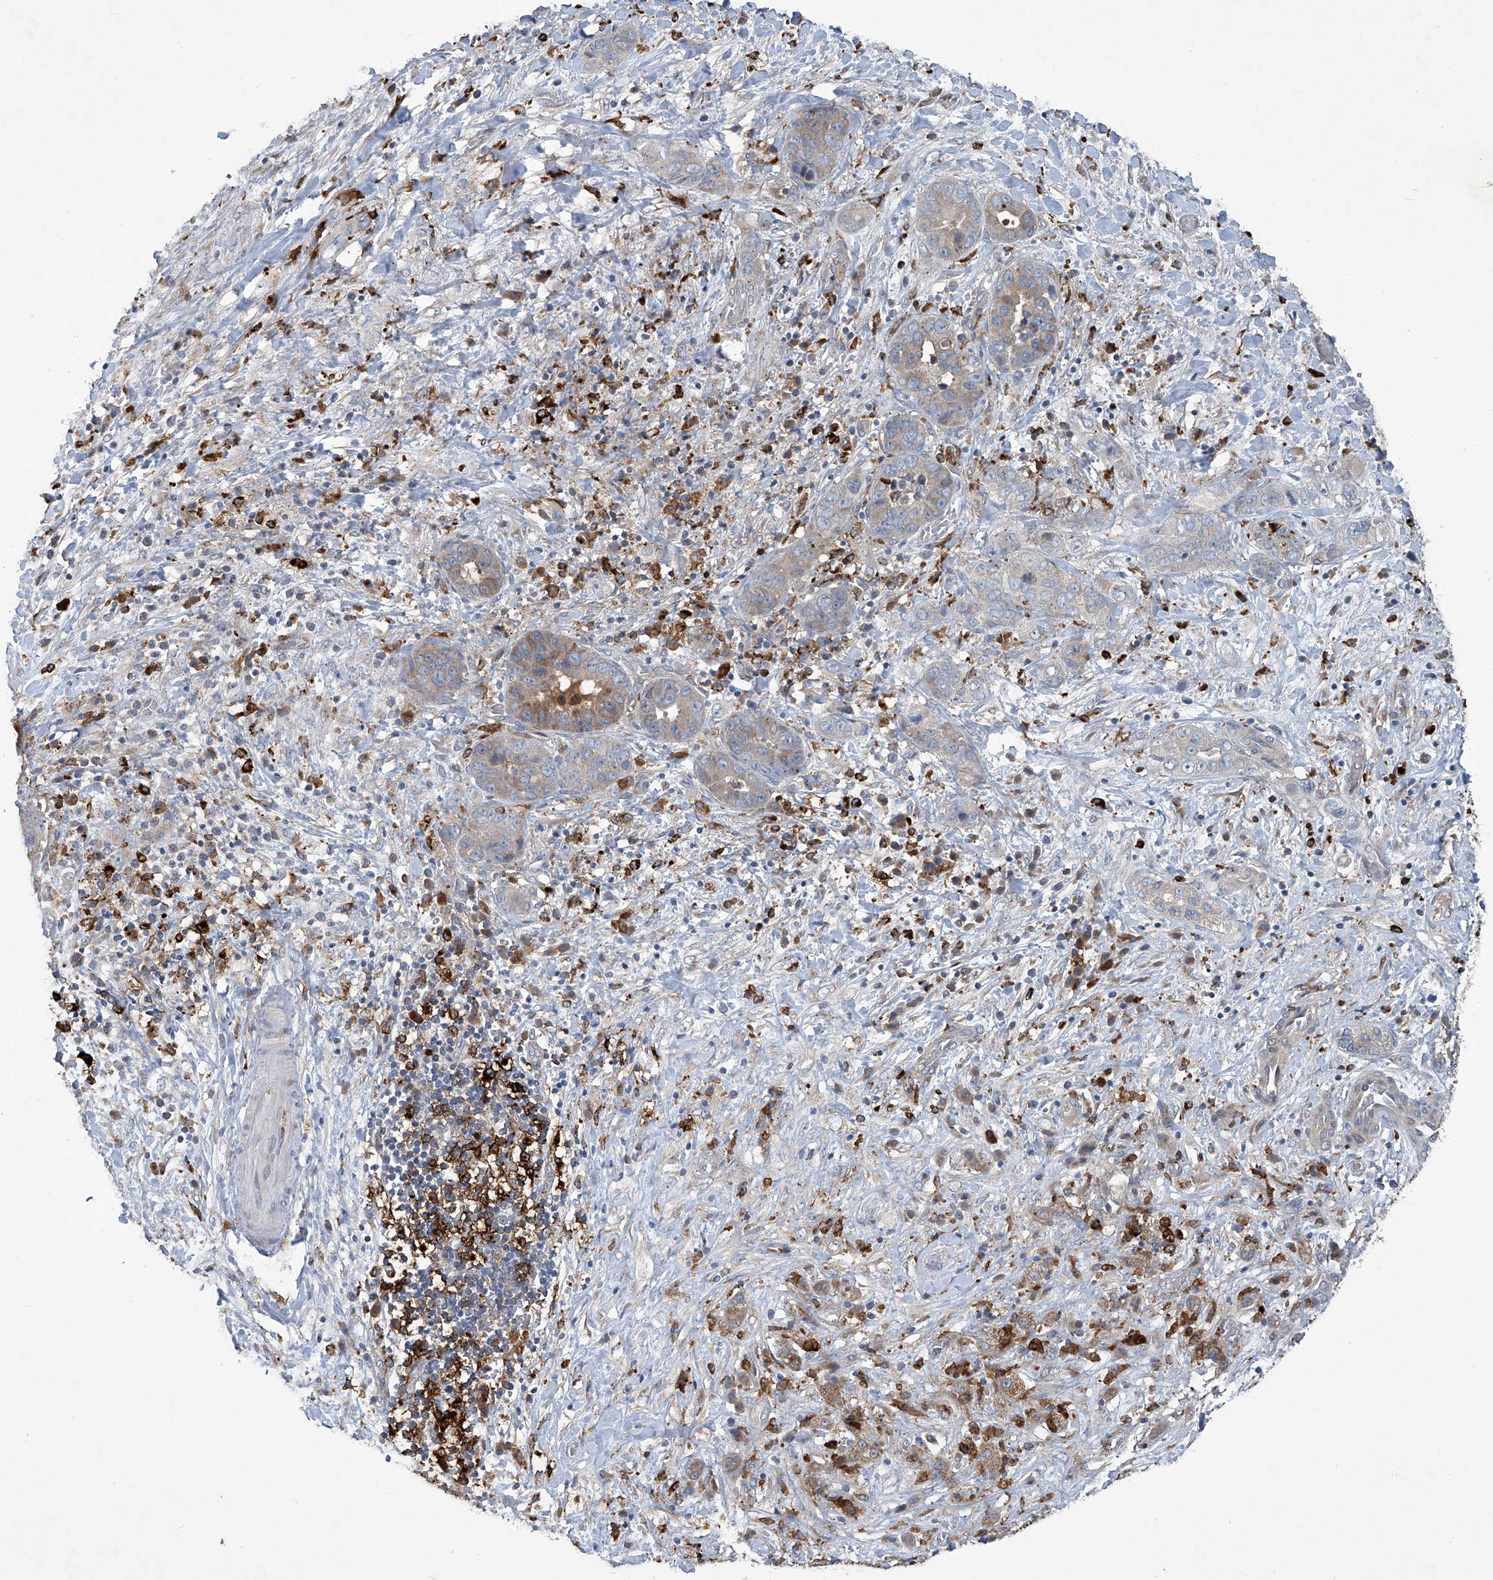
{"staining": {"intensity": "weak", "quantity": "<25%", "location": "cytoplasmic/membranous"}, "tissue": "liver cancer", "cell_type": "Tumor cells", "image_type": "cancer", "snomed": [{"axis": "morphology", "description": "Cholangiocarcinoma"}, {"axis": "topography", "description": "Liver"}], "caption": "Immunohistochemistry of liver cancer (cholangiocarcinoma) exhibits no expression in tumor cells.", "gene": "FAM167A", "patient": {"sex": "female", "age": 52}}